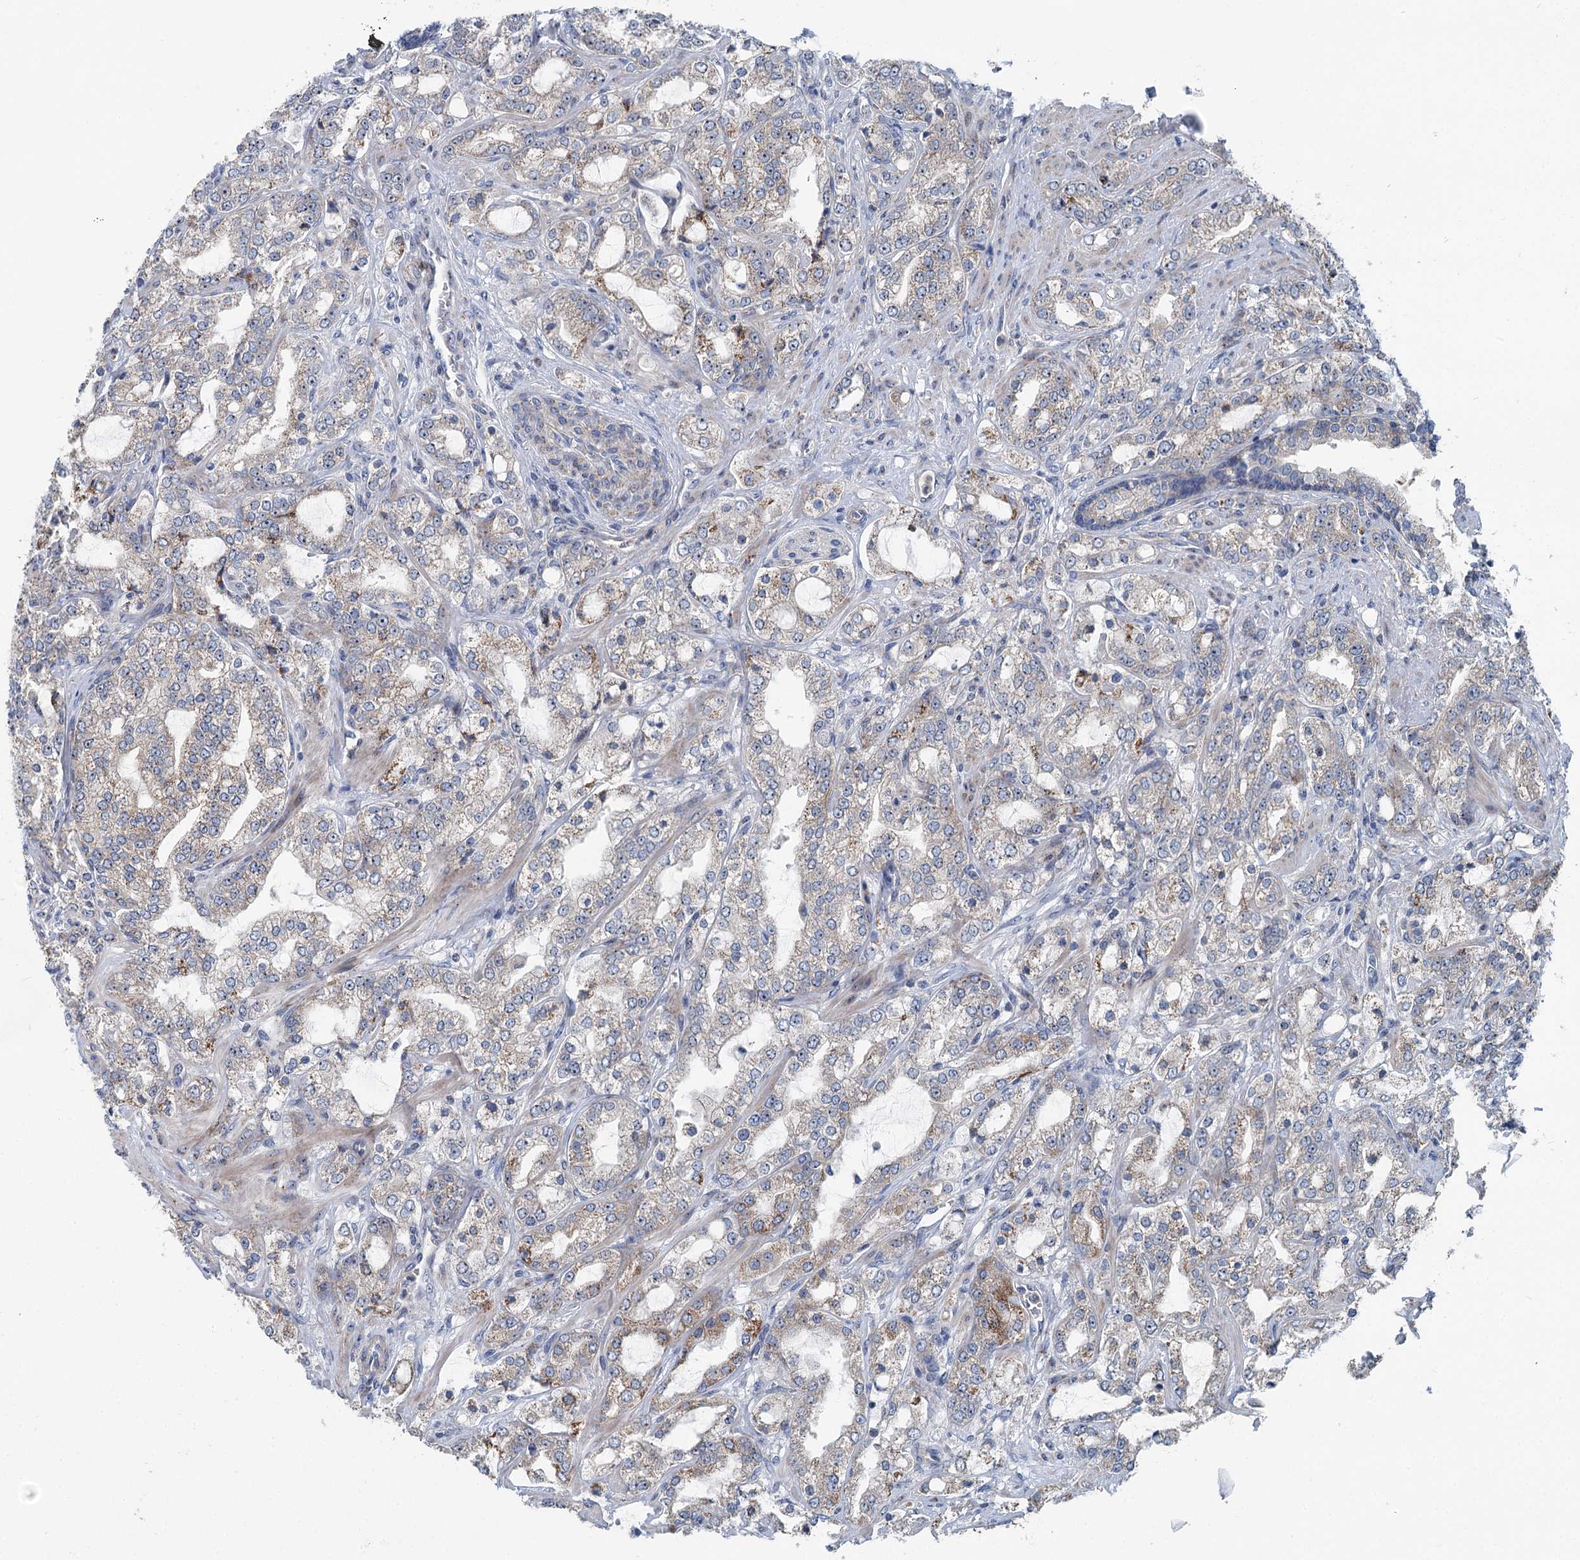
{"staining": {"intensity": "weak", "quantity": "25%-75%", "location": "cytoplasmic/membranous"}, "tissue": "prostate cancer", "cell_type": "Tumor cells", "image_type": "cancer", "snomed": [{"axis": "morphology", "description": "Adenocarcinoma, High grade"}, {"axis": "topography", "description": "Prostate"}], "caption": "Adenocarcinoma (high-grade) (prostate) stained with a protein marker exhibits weak staining in tumor cells.", "gene": "MARK2", "patient": {"sex": "male", "age": 64}}